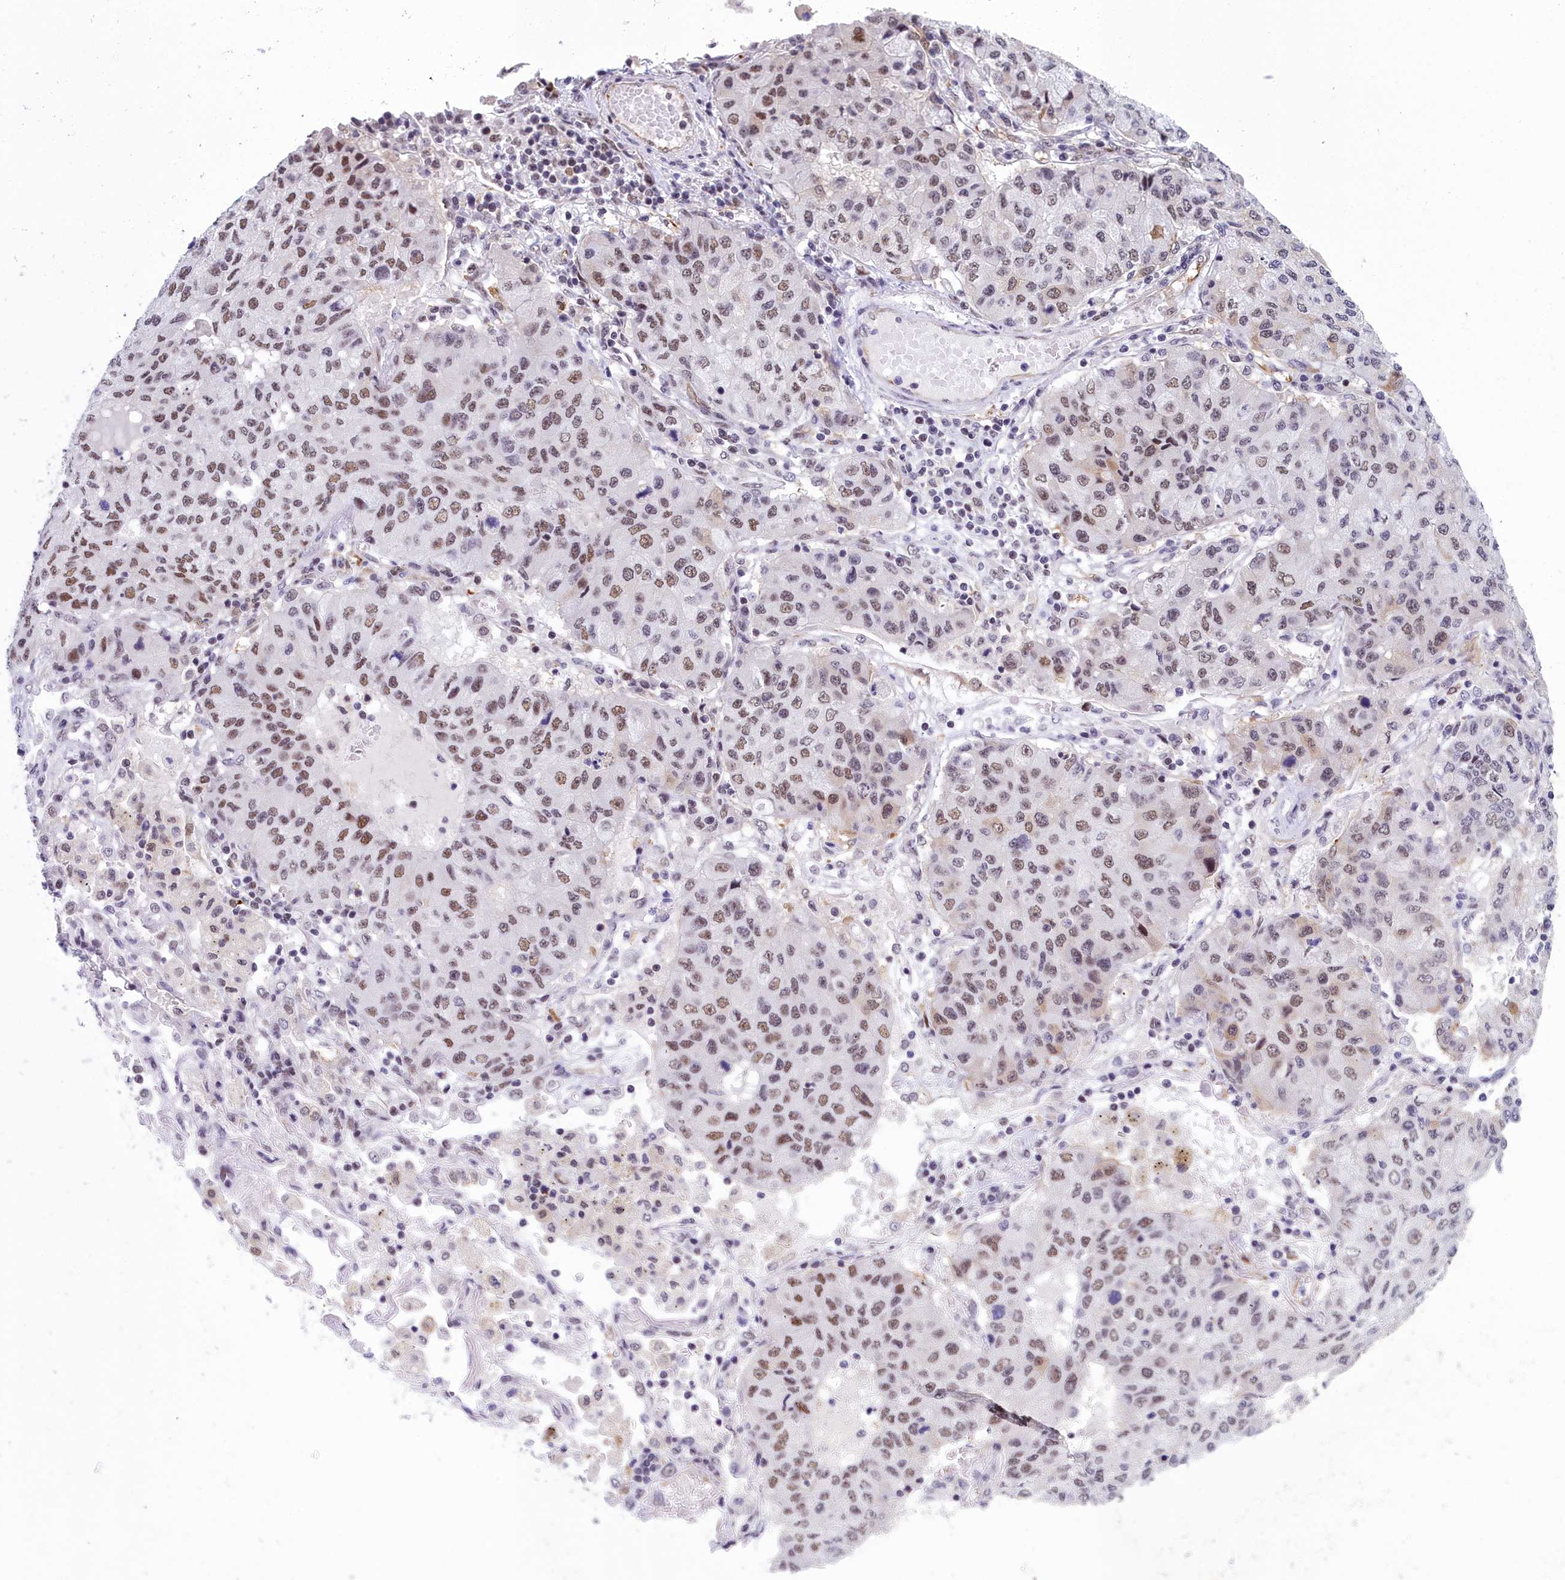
{"staining": {"intensity": "moderate", "quantity": "25%-75%", "location": "nuclear"}, "tissue": "lung cancer", "cell_type": "Tumor cells", "image_type": "cancer", "snomed": [{"axis": "morphology", "description": "Squamous cell carcinoma, NOS"}, {"axis": "topography", "description": "Lung"}], "caption": "An image showing moderate nuclear staining in about 25%-75% of tumor cells in squamous cell carcinoma (lung), as visualized by brown immunohistochemical staining.", "gene": "CCDC97", "patient": {"sex": "male", "age": 74}}